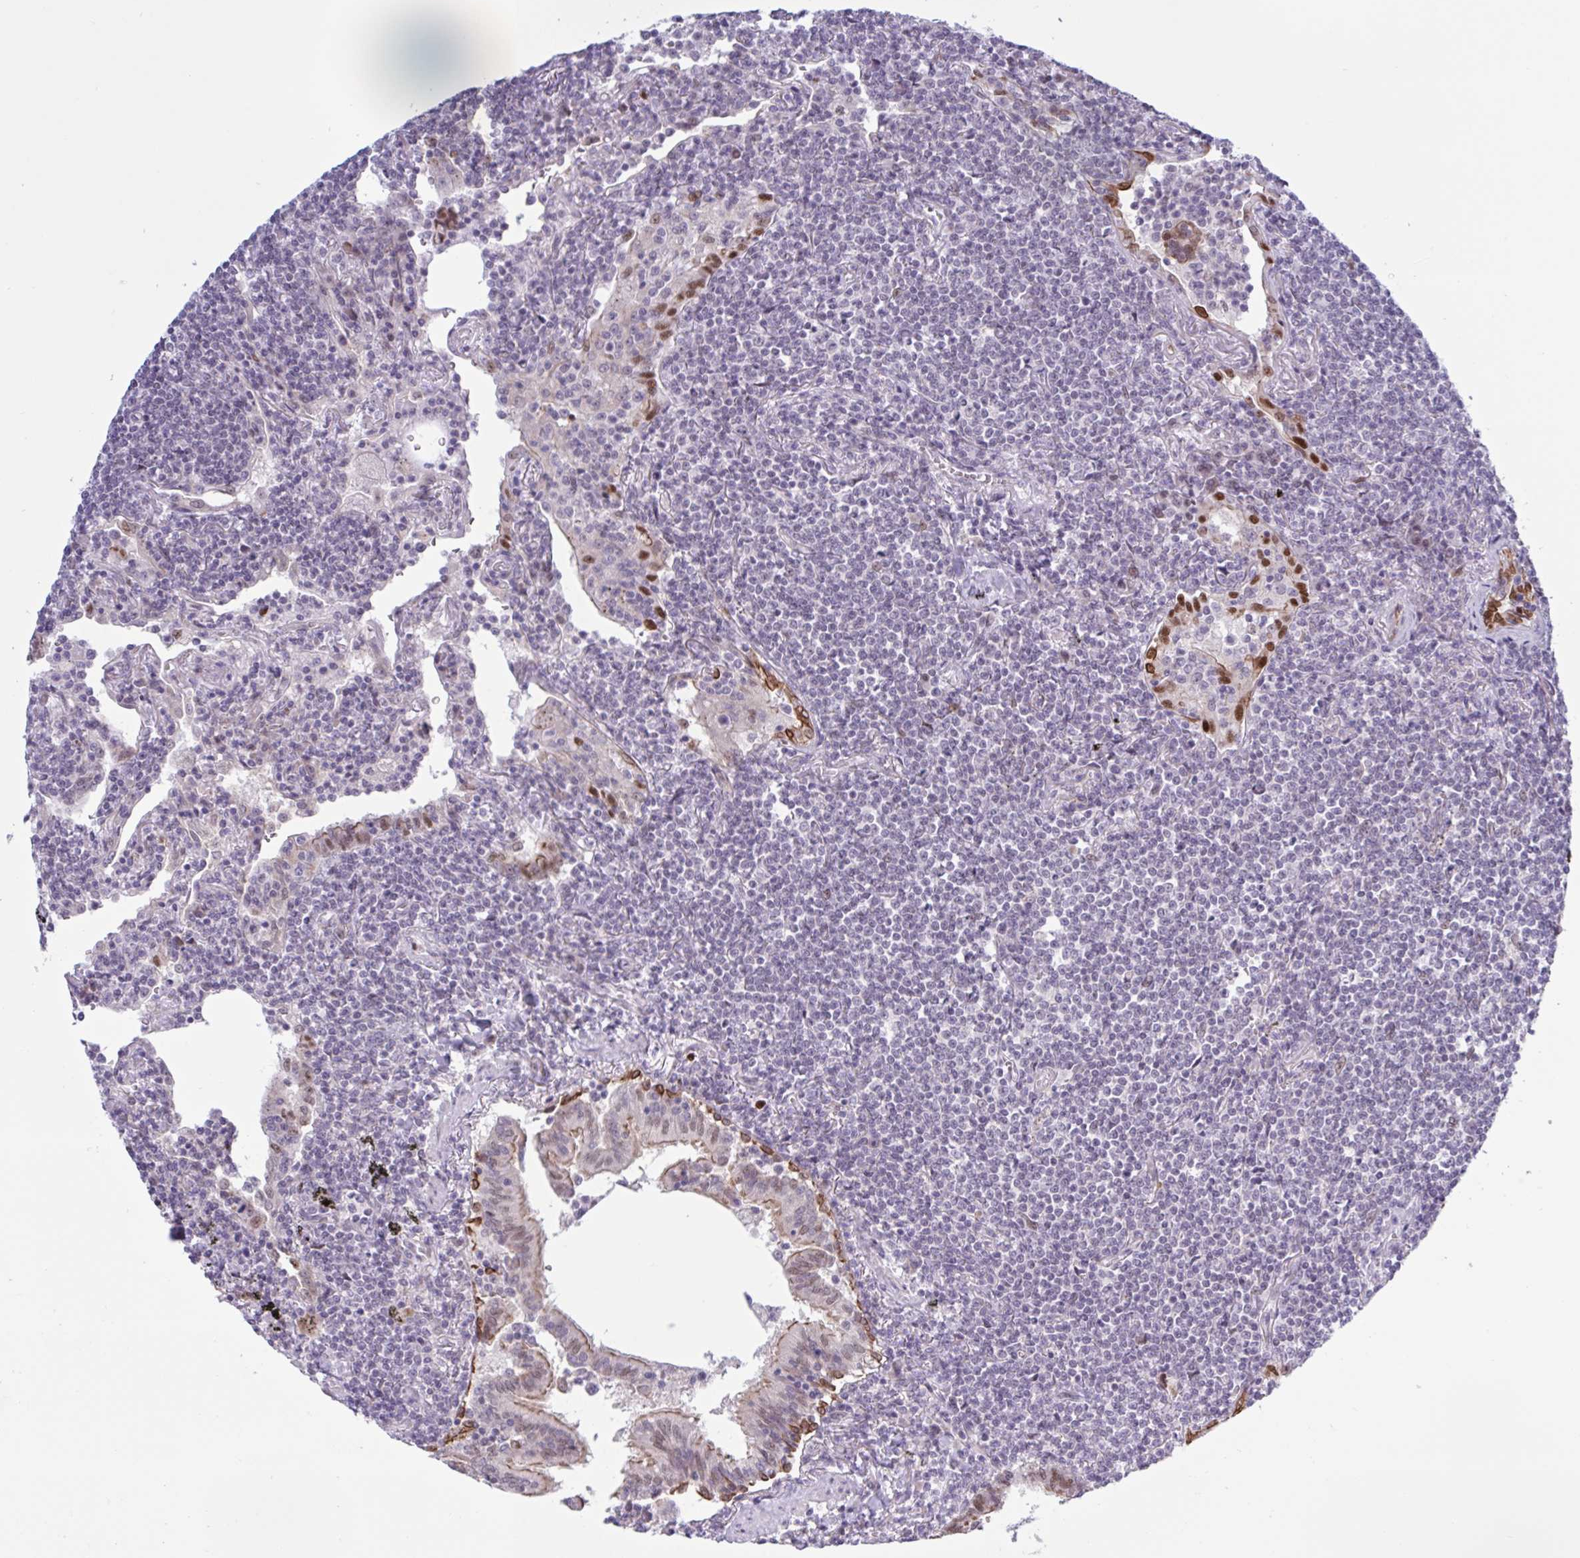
{"staining": {"intensity": "negative", "quantity": "none", "location": "none"}, "tissue": "lymphoma", "cell_type": "Tumor cells", "image_type": "cancer", "snomed": [{"axis": "morphology", "description": "Malignant lymphoma, non-Hodgkin's type, Low grade"}, {"axis": "topography", "description": "Lung"}], "caption": "Immunohistochemistry (IHC) image of neoplastic tissue: human lymphoma stained with DAB shows no significant protein staining in tumor cells.", "gene": "PRMT6", "patient": {"sex": "female", "age": 71}}